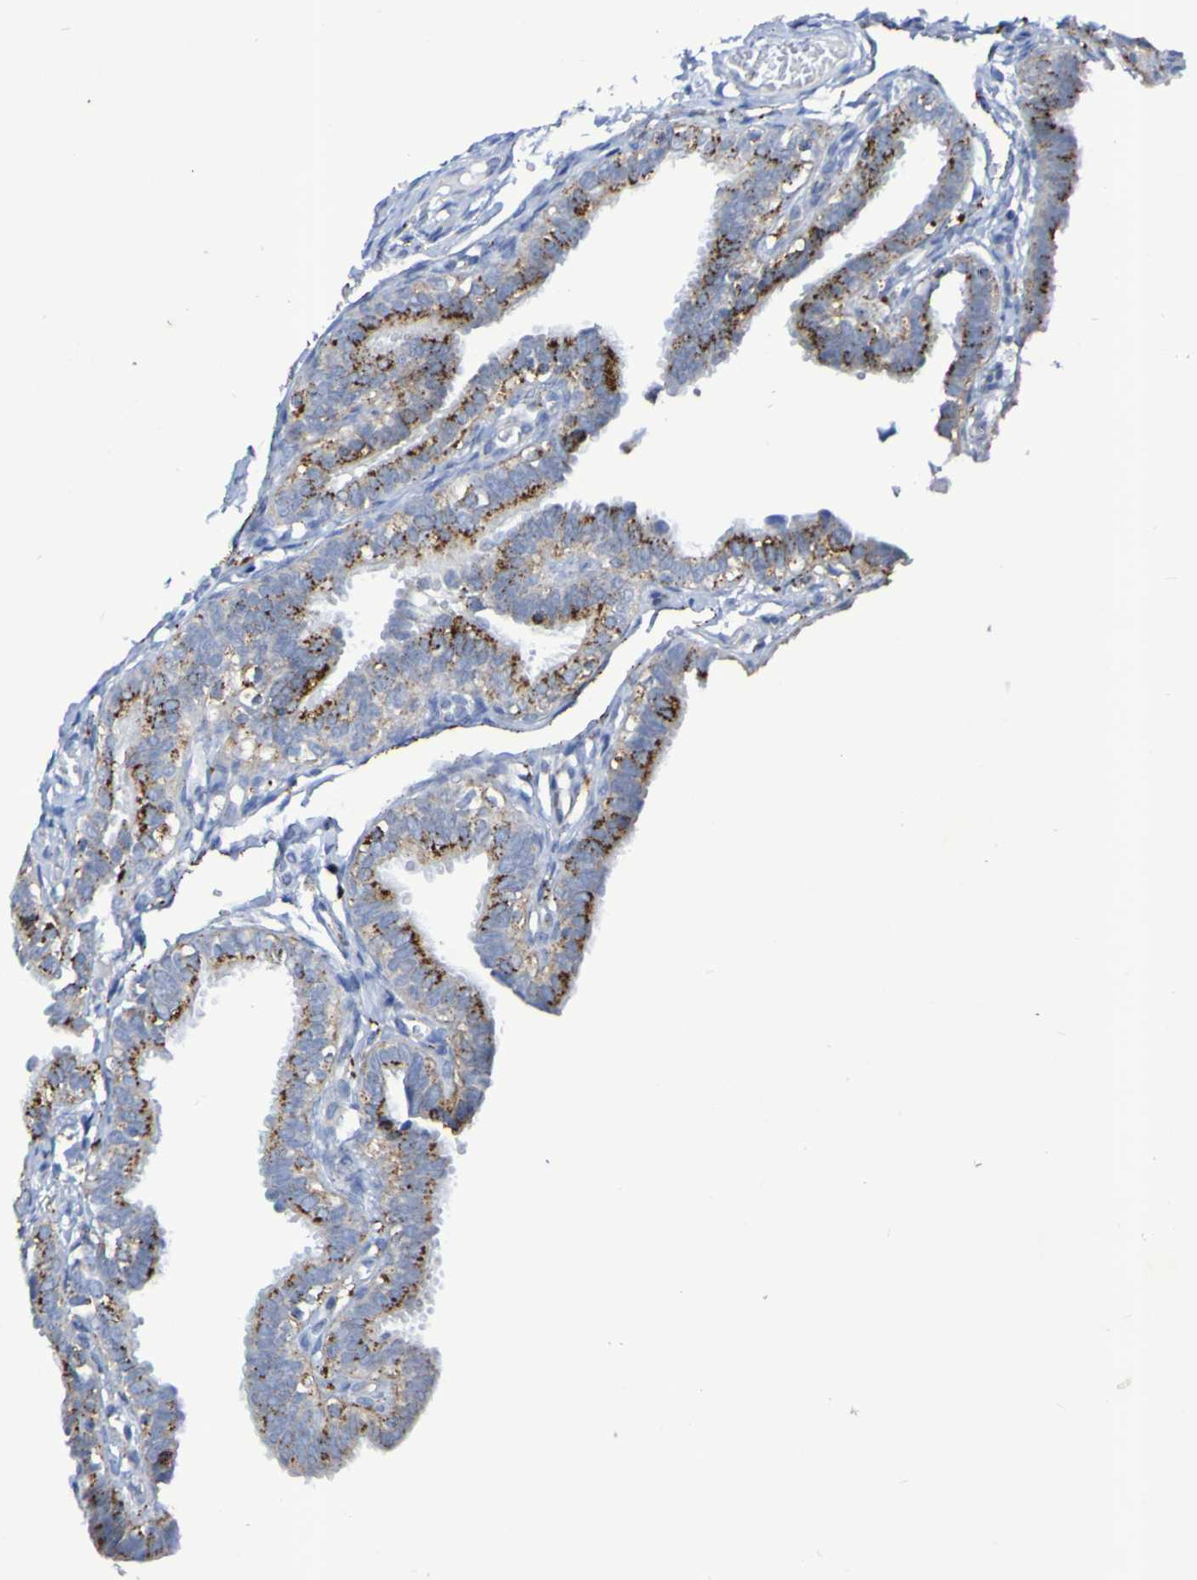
{"staining": {"intensity": "strong", "quantity": "25%-75%", "location": "cytoplasmic/membranous"}, "tissue": "fallopian tube", "cell_type": "Glandular cells", "image_type": "normal", "snomed": [{"axis": "morphology", "description": "Normal tissue, NOS"}, {"axis": "topography", "description": "Fallopian tube"}, {"axis": "topography", "description": "Placenta"}], "caption": "Protein staining of benign fallopian tube displays strong cytoplasmic/membranous staining in approximately 25%-75% of glandular cells. The staining was performed using DAB (3,3'-diaminobenzidine) to visualize the protein expression in brown, while the nuclei were stained in blue with hematoxylin (Magnification: 20x).", "gene": "TPH1", "patient": {"sex": "female", "age": 34}}